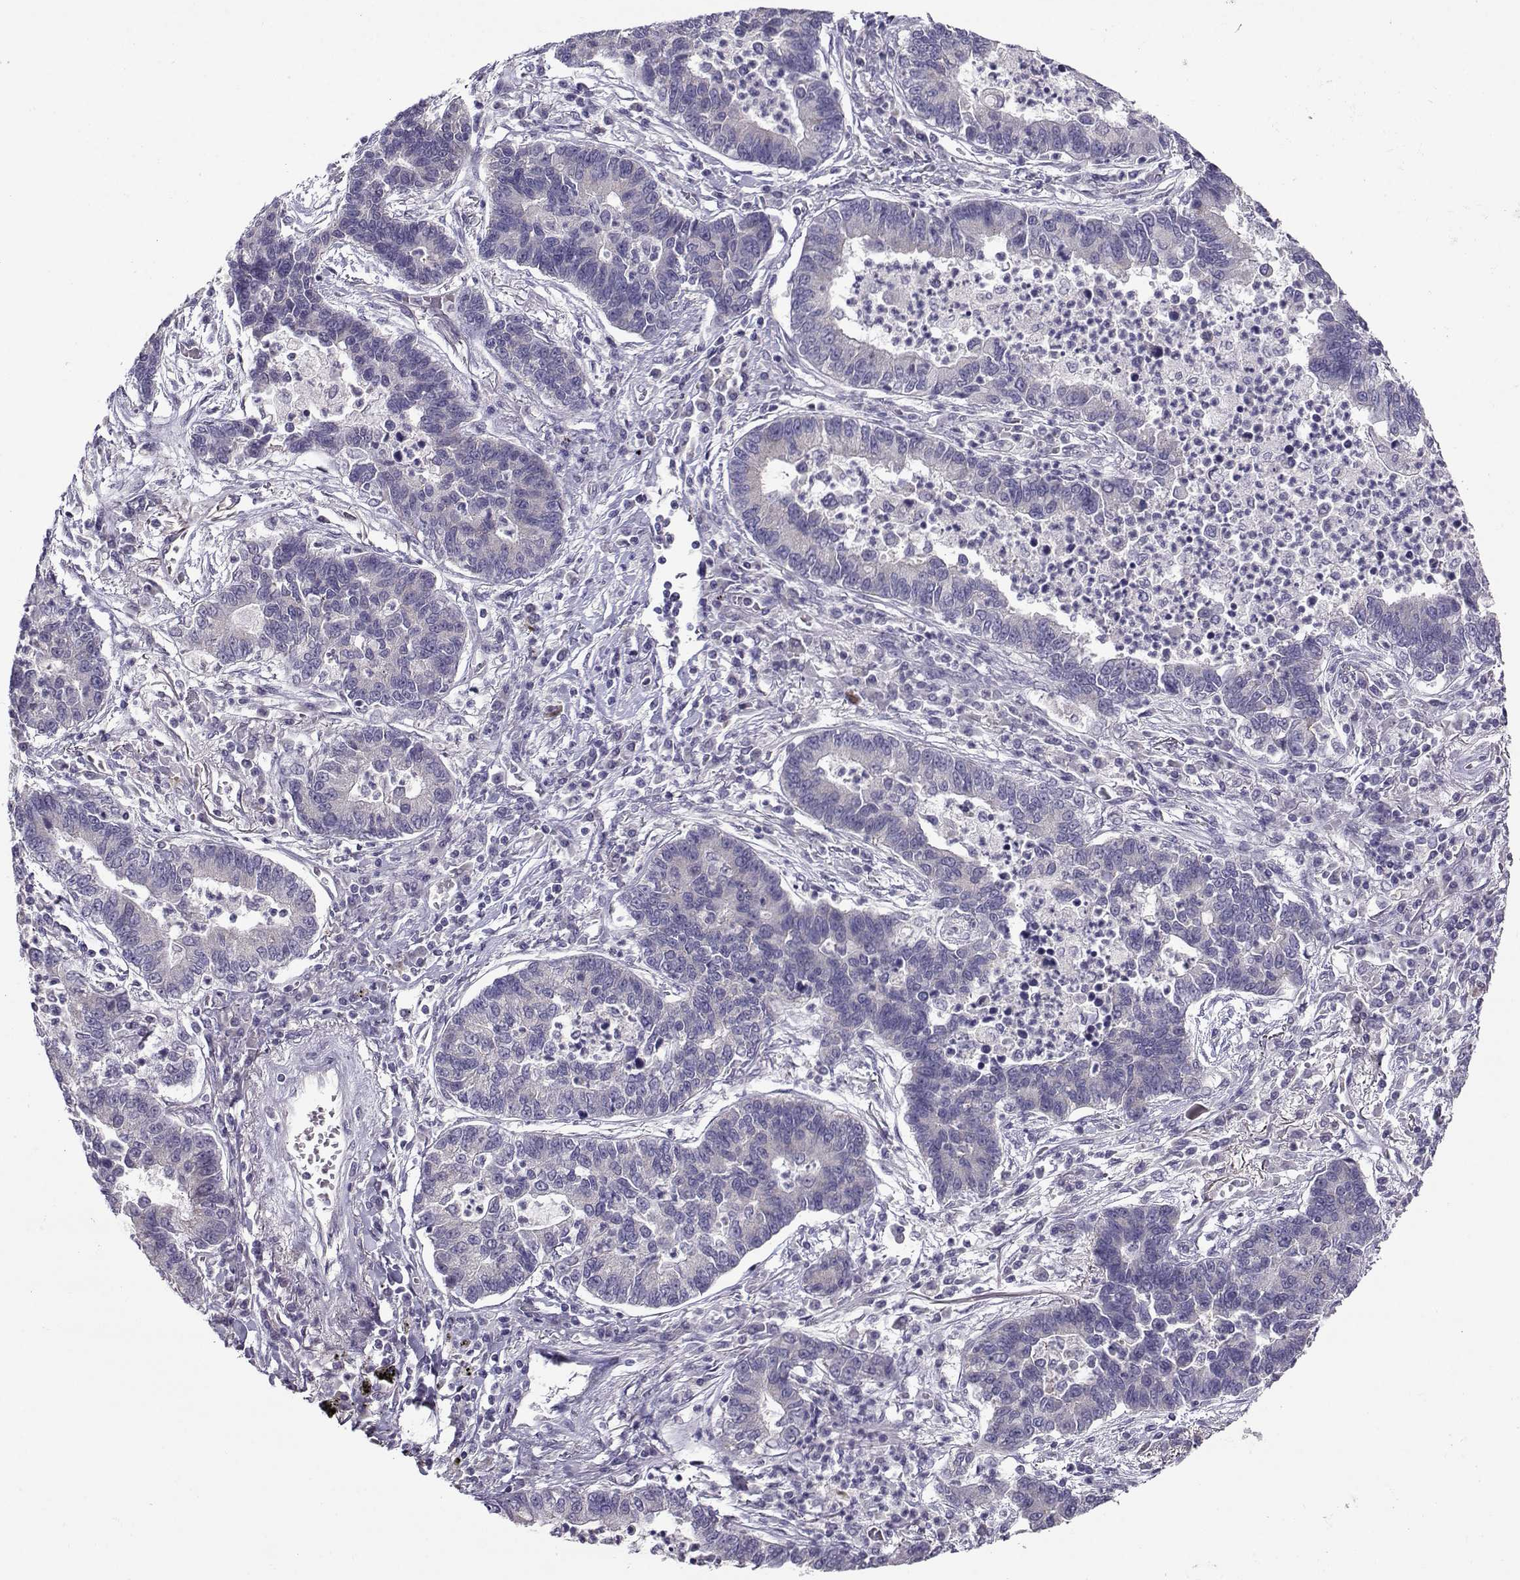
{"staining": {"intensity": "negative", "quantity": "none", "location": "none"}, "tissue": "lung cancer", "cell_type": "Tumor cells", "image_type": "cancer", "snomed": [{"axis": "morphology", "description": "Adenocarcinoma, NOS"}, {"axis": "topography", "description": "Lung"}], "caption": "The immunohistochemistry histopathology image has no significant expression in tumor cells of adenocarcinoma (lung) tissue.", "gene": "DDX20", "patient": {"sex": "female", "age": 57}}